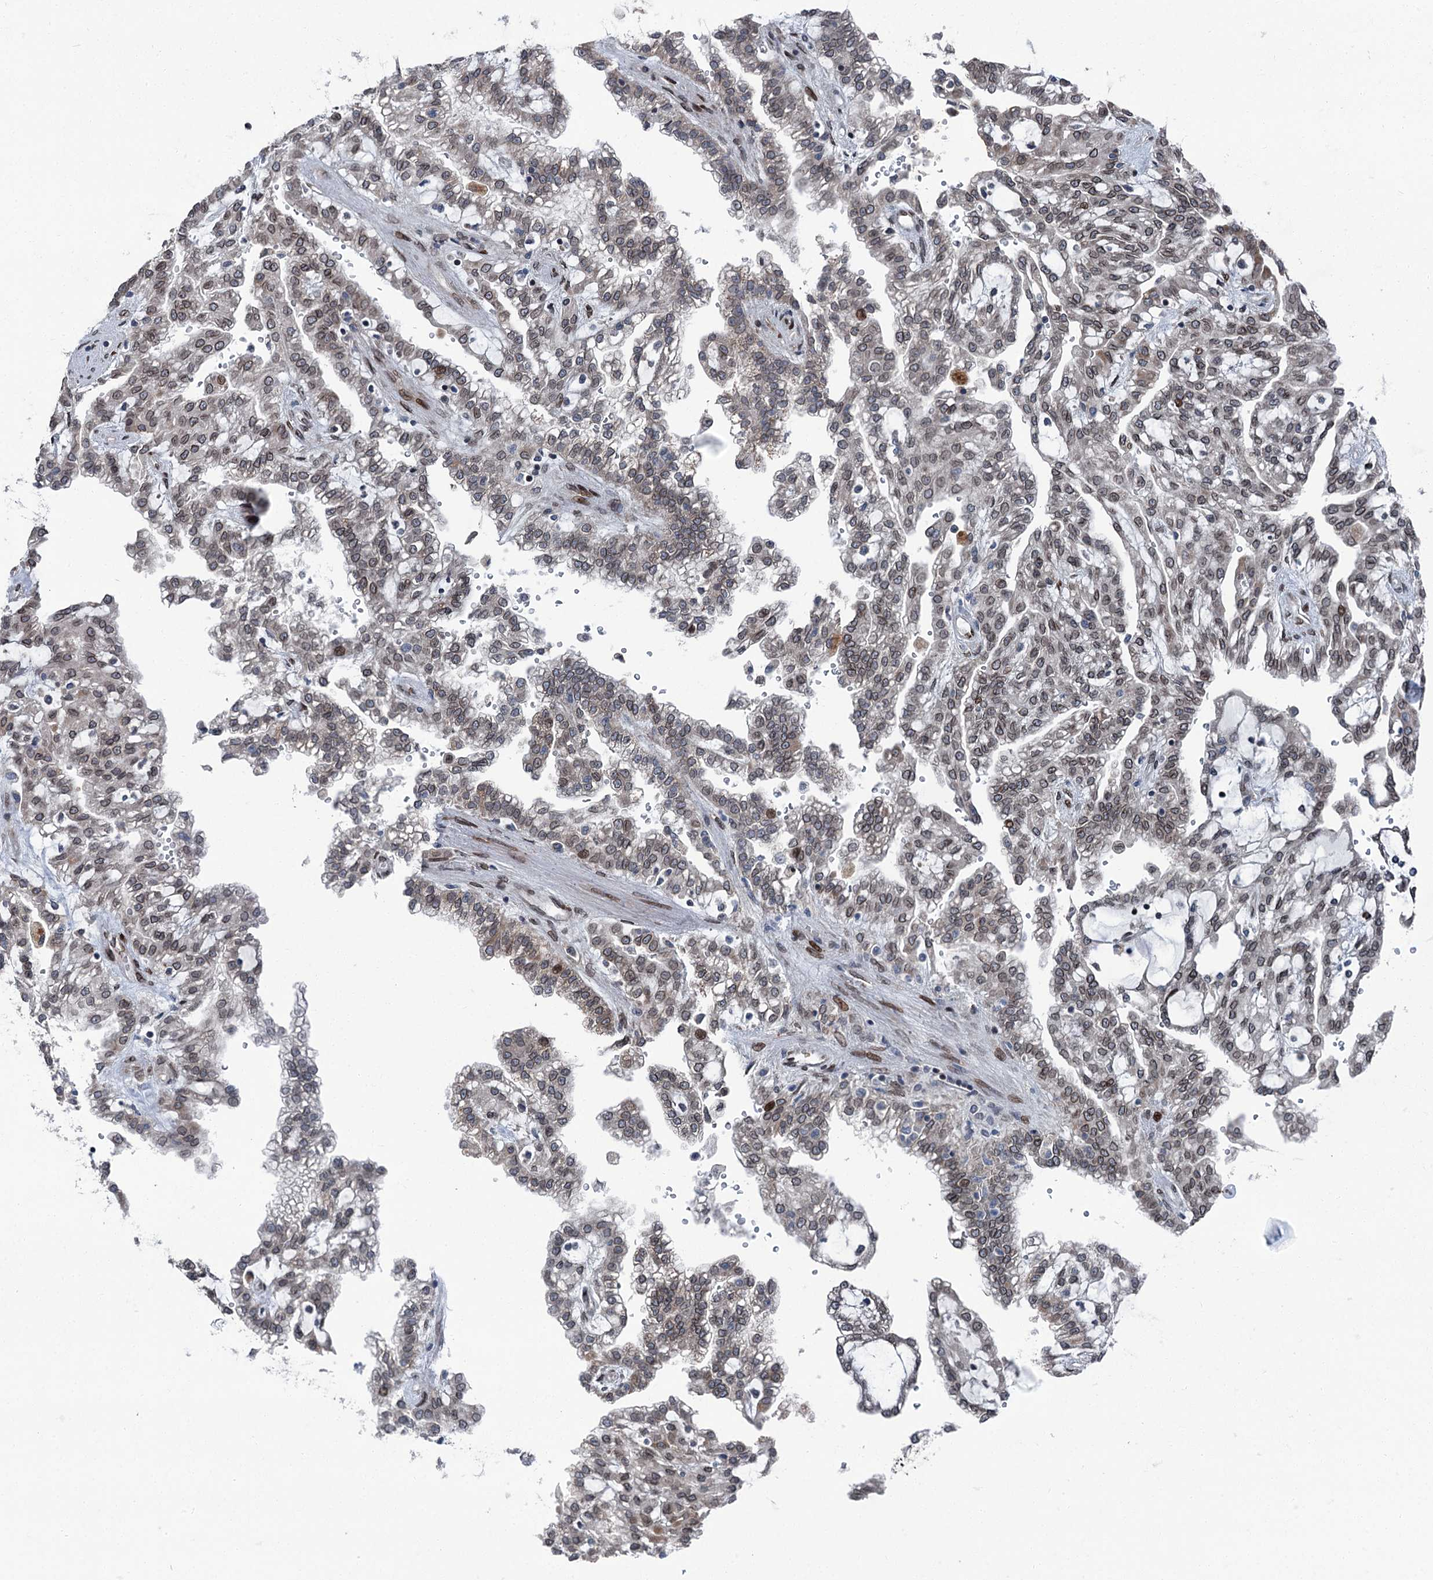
{"staining": {"intensity": "weak", "quantity": "25%-75%", "location": "cytoplasmic/membranous,nuclear"}, "tissue": "renal cancer", "cell_type": "Tumor cells", "image_type": "cancer", "snomed": [{"axis": "morphology", "description": "Adenocarcinoma, NOS"}, {"axis": "topography", "description": "Kidney"}], "caption": "Brown immunohistochemical staining in adenocarcinoma (renal) reveals weak cytoplasmic/membranous and nuclear positivity in about 25%-75% of tumor cells.", "gene": "MRPL14", "patient": {"sex": "male", "age": 63}}